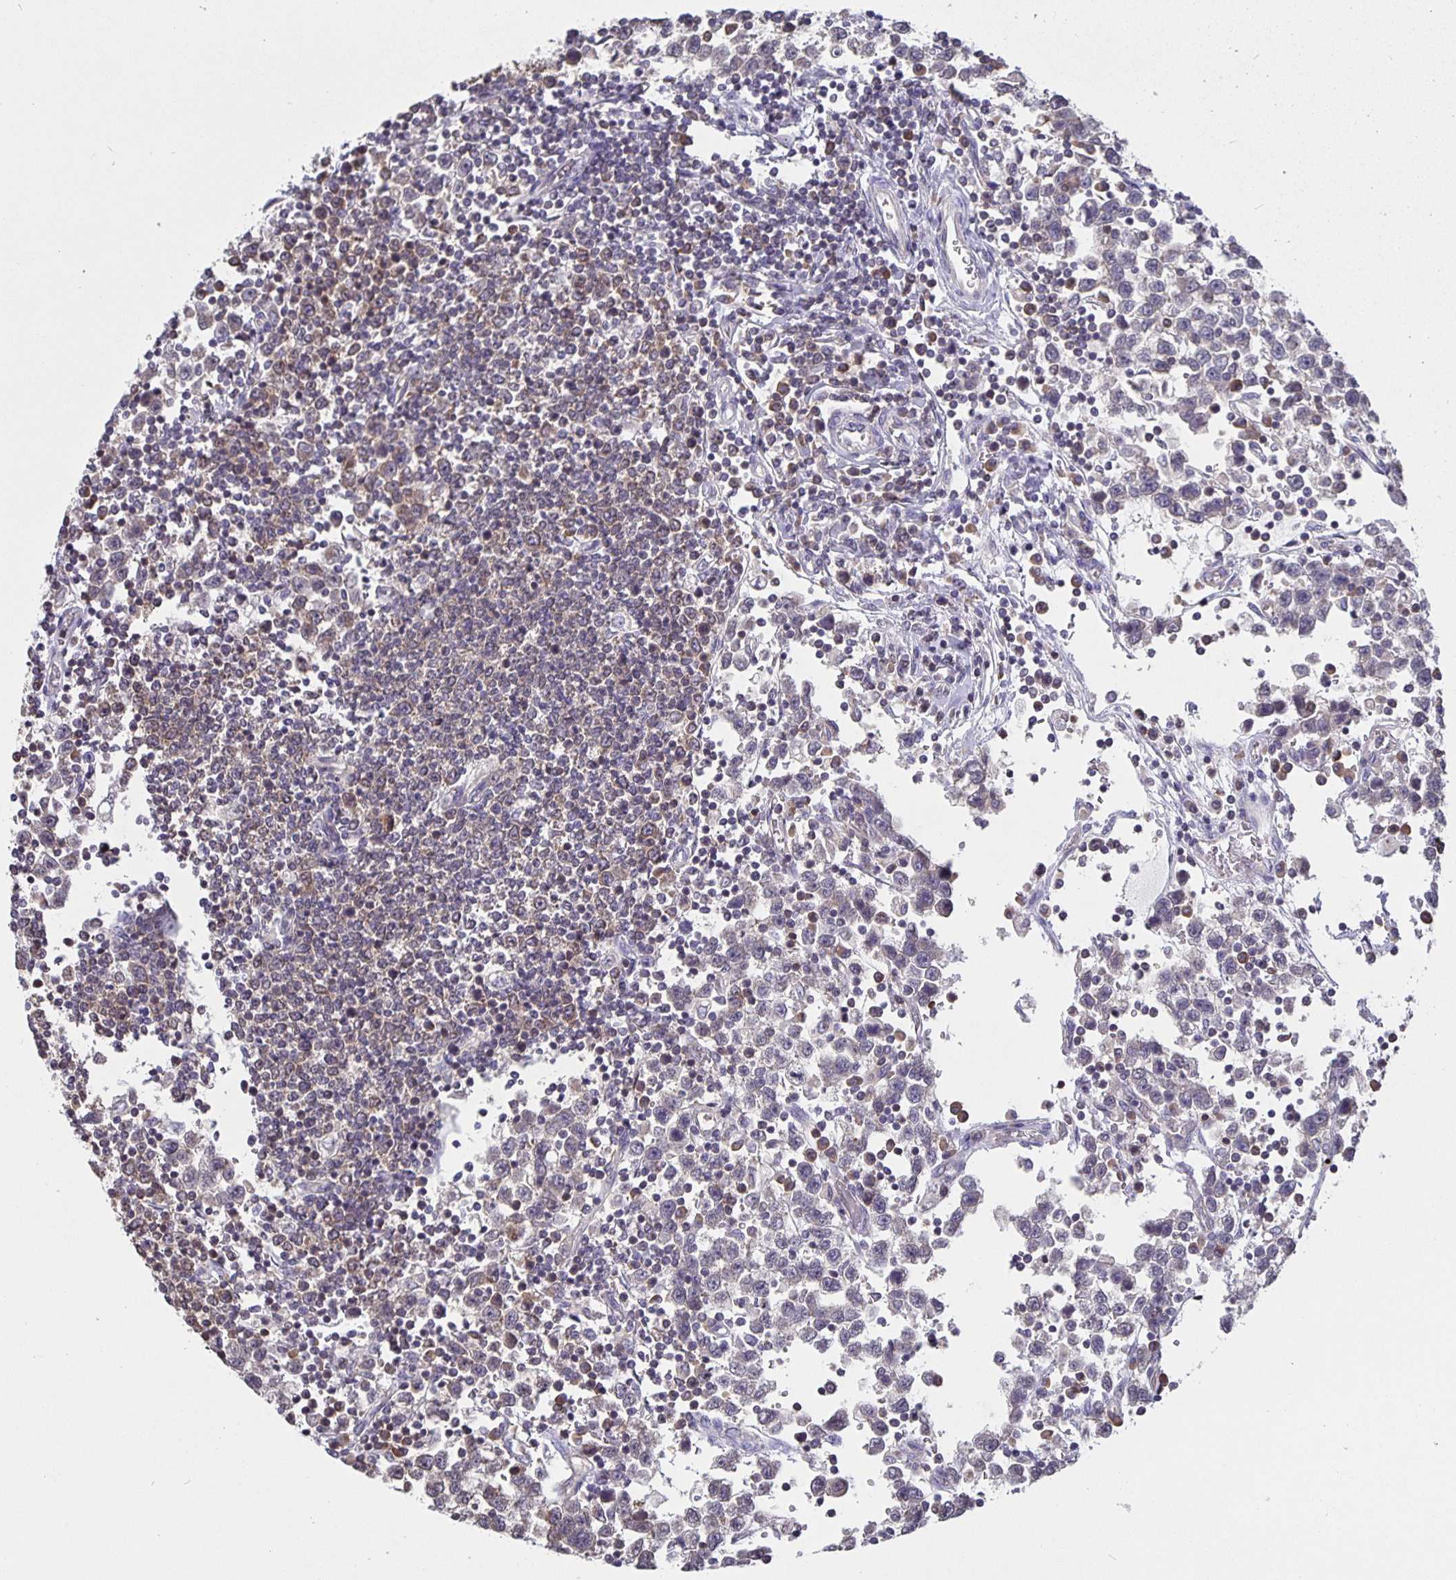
{"staining": {"intensity": "weak", "quantity": "<25%", "location": "cytoplasmic/membranous"}, "tissue": "testis cancer", "cell_type": "Tumor cells", "image_type": "cancer", "snomed": [{"axis": "morphology", "description": "Seminoma, NOS"}, {"axis": "topography", "description": "Testis"}], "caption": "Human testis cancer stained for a protein using immunohistochemistry displays no positivity in tumor cells.", "gene": "FEM1C", "patient": {"sex": "male", "age": 34}}